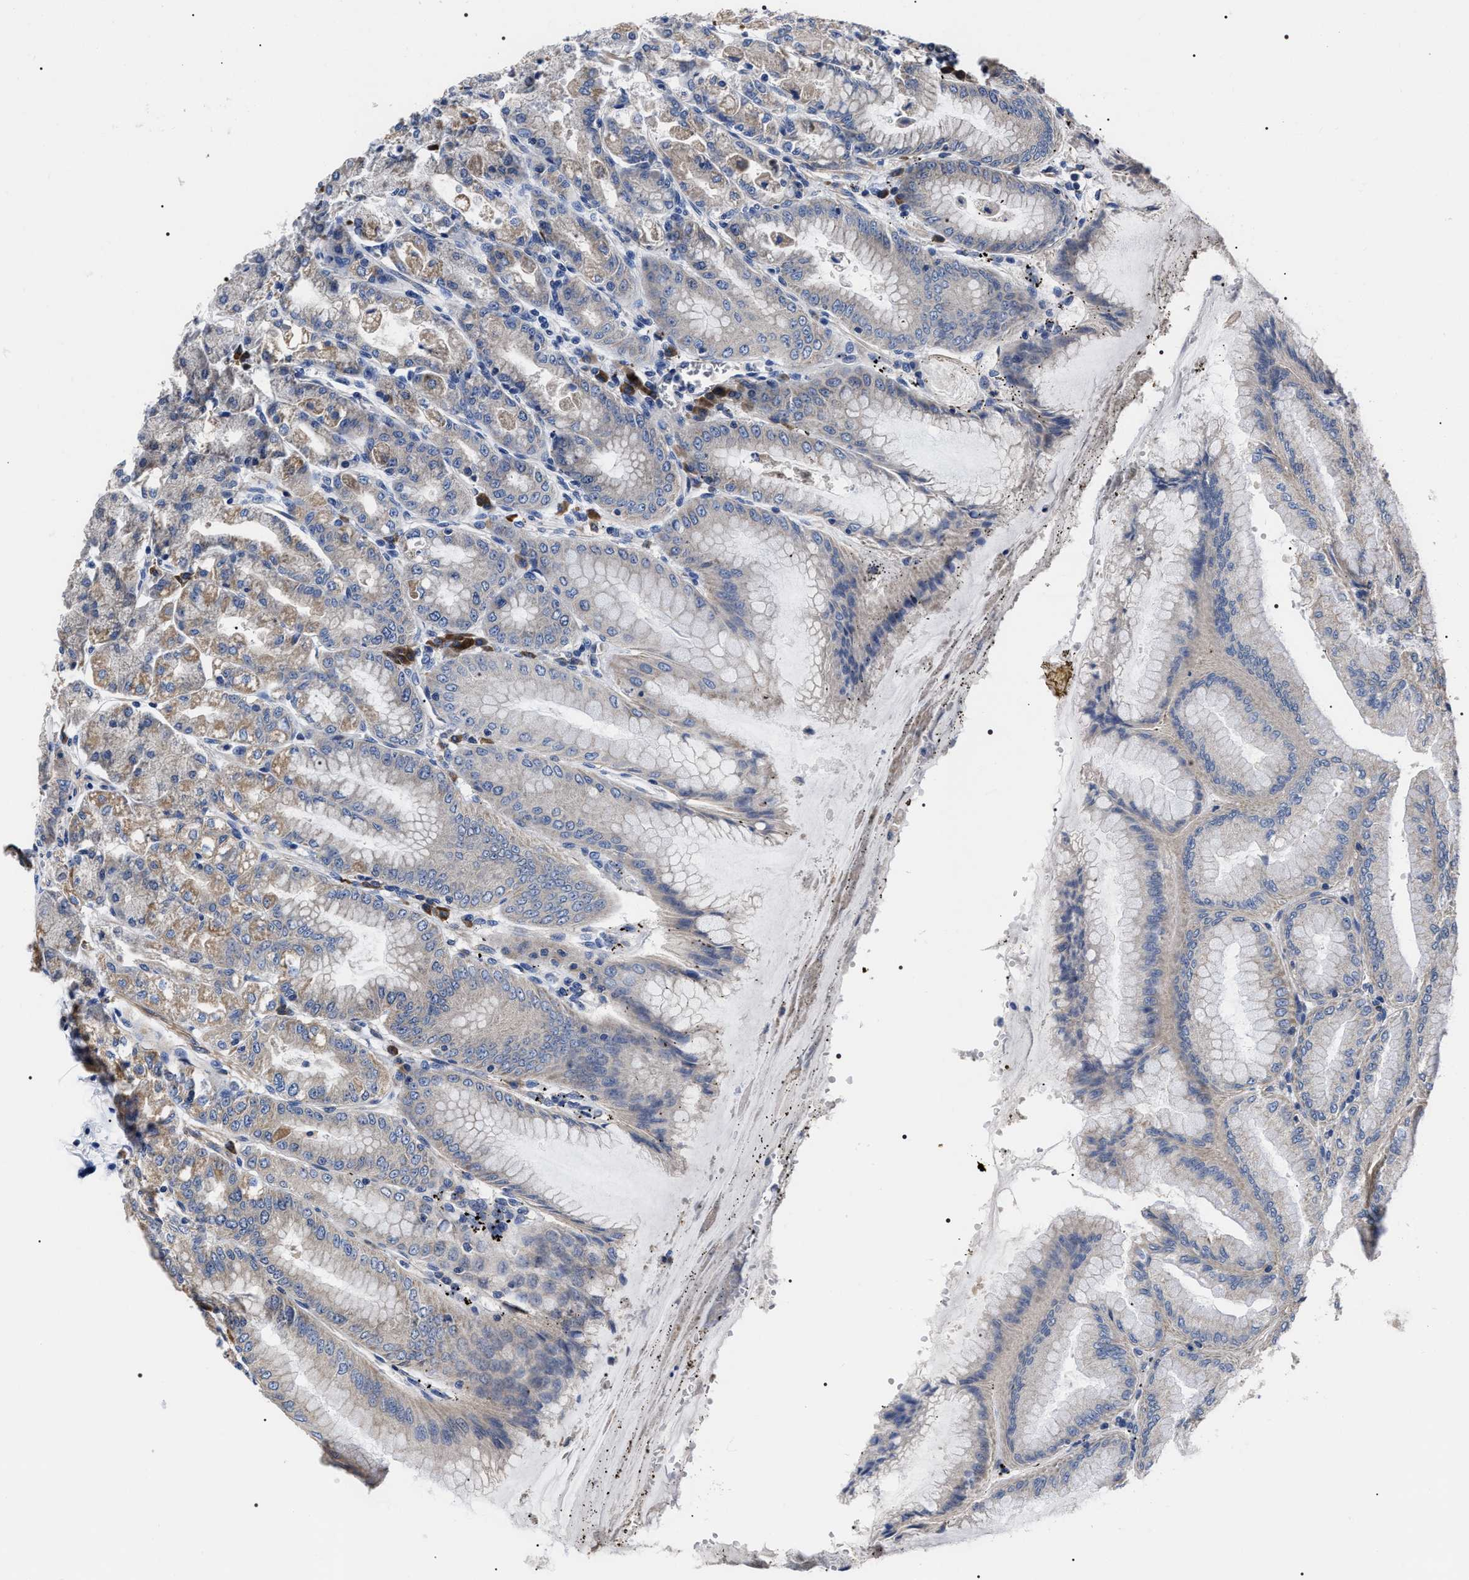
{"staining": {"intensity": "weak", "quantity": "25%-75%", "location": "cytoplasmic/membranous"}, "tissue": "stomach", "cell_type": "Glandular cells", "image_type": "normal", "snomed": [{"axis": "morphology", "description": "Normal tissue, NOS"}, {"axis": "topography", "description": "Stomach, lower"}], "caption": "This micrograph reveals immunohistochemistry staining of normal human stomach, with low weak cytoplasmic/membranous staining in about 25%-75% of glandular cells.", "gene": "MIS18A", "patient": {"sex": "male", "age": 71}}